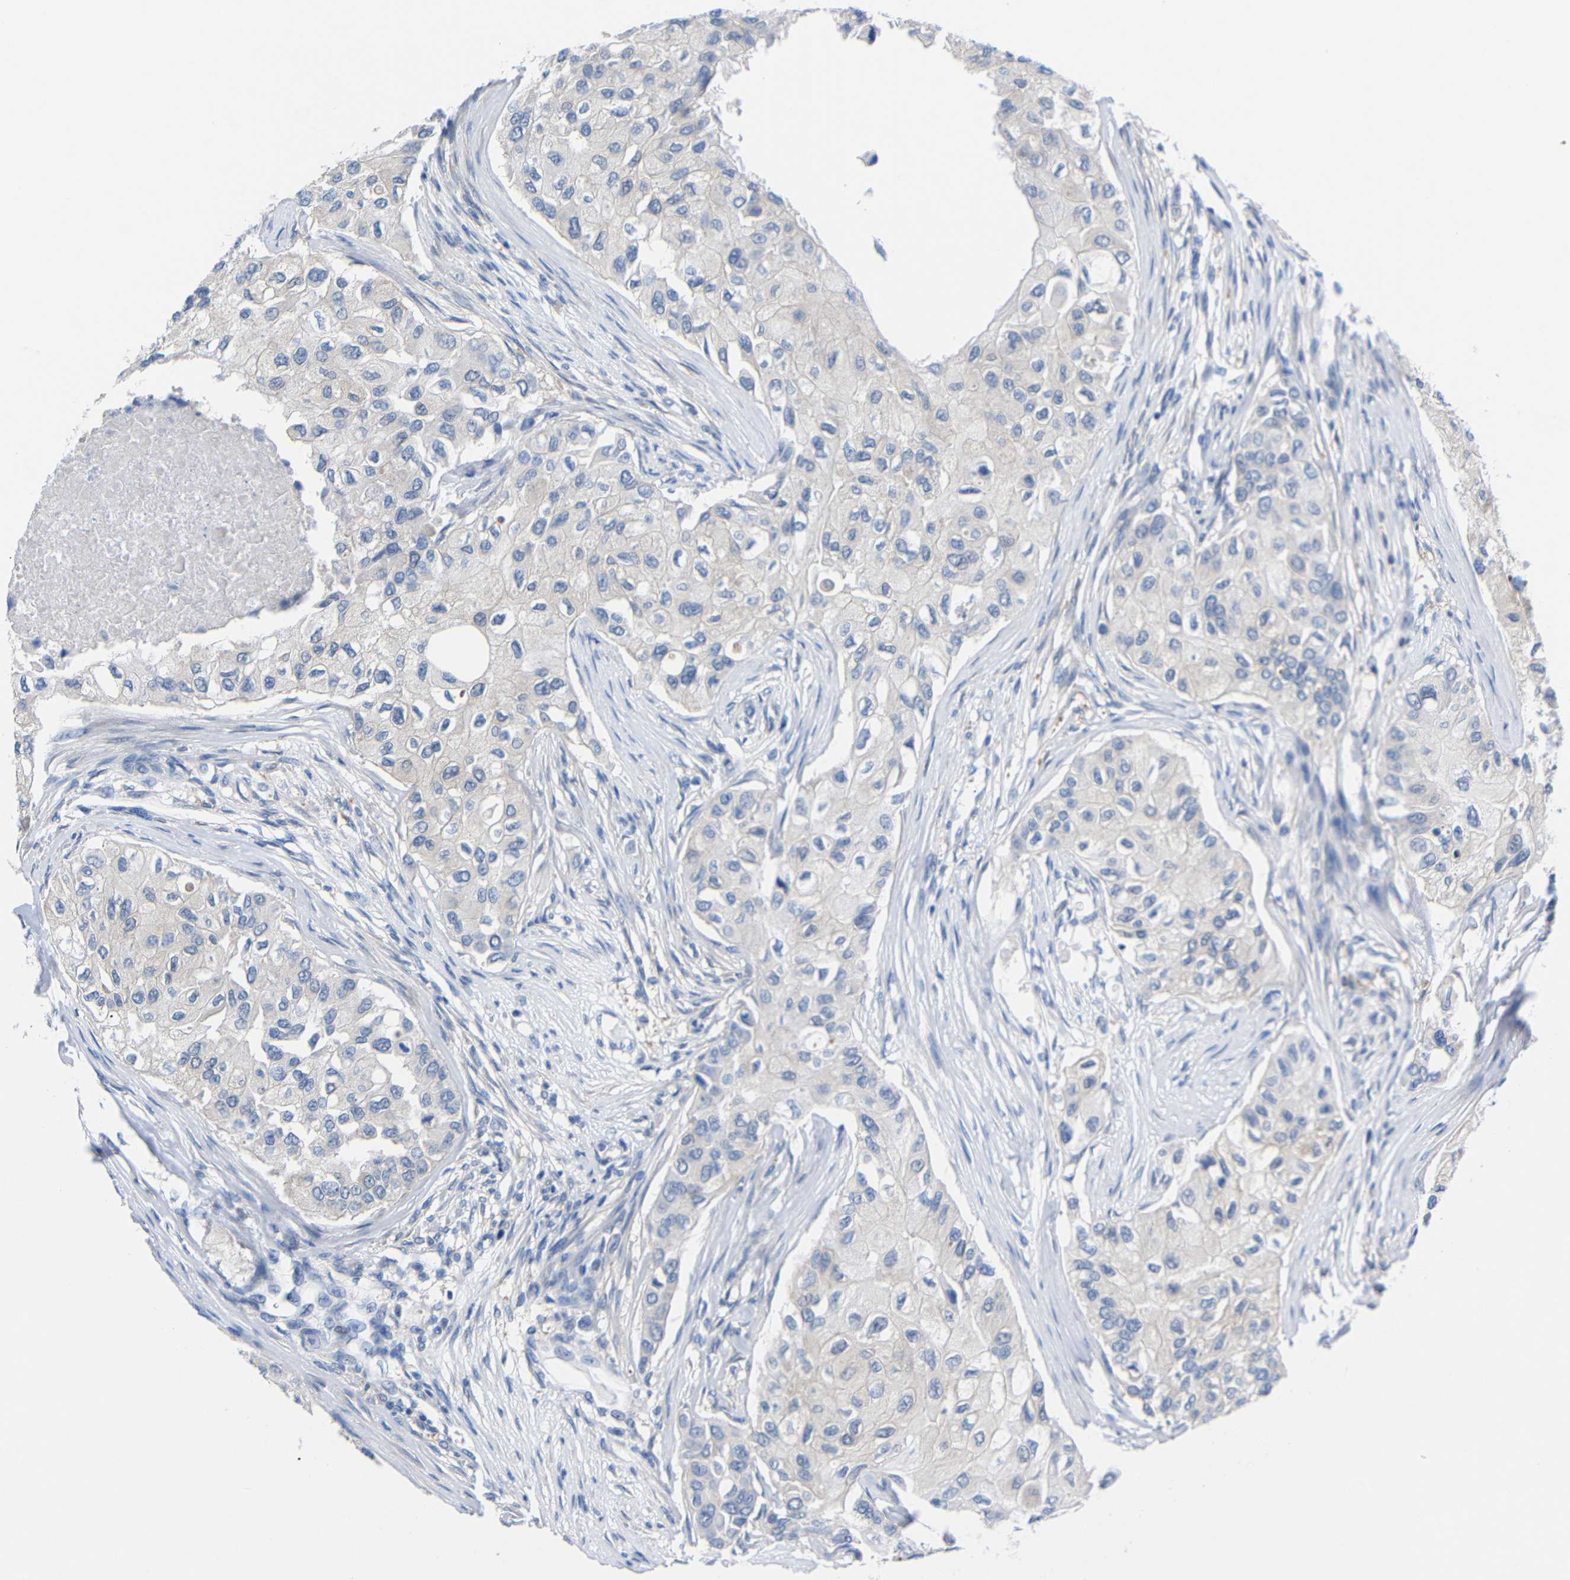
{"staining": {"intensity": "negative", "quantity": "none", "location": "none"}, "tissue": "breast cancer", "cell_type": "Tumor cells", "image_type": "cancer", "snomed": [{"axis": "morphology", "description": "Normal tissue, NOS"}, {"axis": "morphology", "description": "Duct carcinoma"}, {"axis": "topography", "description": "Breast"}], "caption": "Breast cancer was stained to show a protein in brown. There is no significant positivity in tumor cells.", "gene": "PEBP1", "patient": {"sex": "female", "age": 49}}